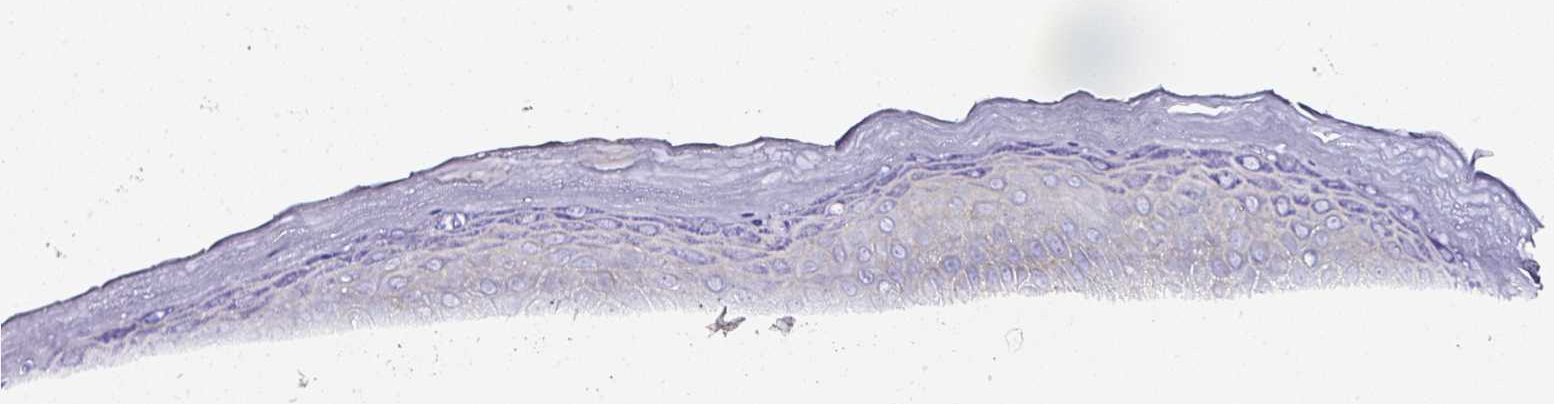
{"staining": {"intensity": "moderate", "quantity": "<25%", "location": "cytoplasmic/membranous"}, "tissue": "skin", "cell_type": "Epidermal cells", "image_type": "normal", "snomed": [{"axis": "morphology", "description": "Normal tissue, NOS"}, {"axis": "topography", "description": "Anal"}, {"axis": "topography", "description": "Peripheral nerve tissue"}], "caption": "A low amount of moderate cytoplasmic/membranous staining is seen in approximately <25% of epidermal cells in unremarkable skin. The staining is performed using DAB brown chromogen to label protein expression. The nuclei are counter-stained blue using hematoxylin.", "gene": "CD47", "patient": {"sex": "male", "age": 53}}